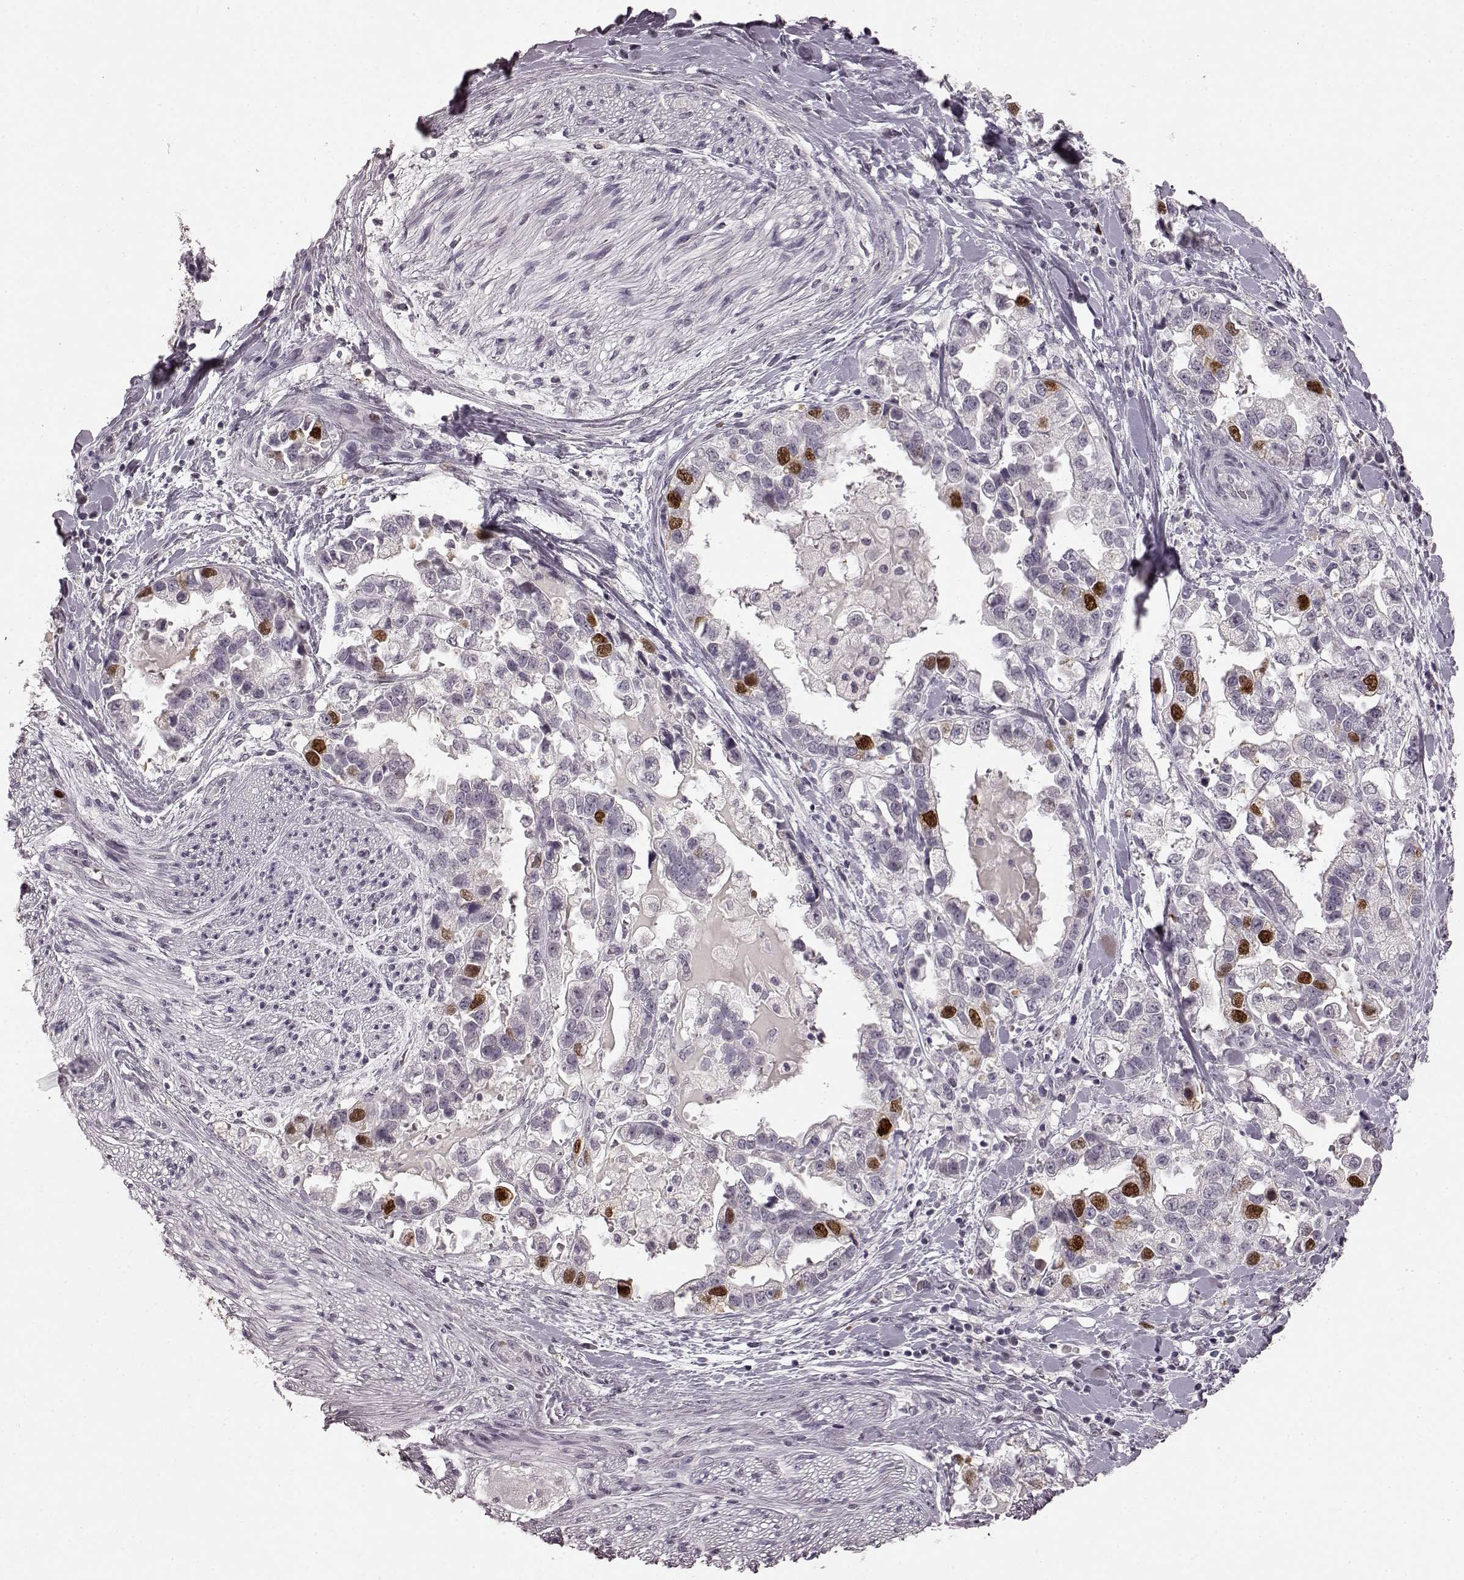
{"staining": {"intensity": "strong", "quantity": "<25%", "location": "nuclear"}, "tissue": "stomach cancer", "cell_type": "Tumor cells", "image_type": "cancer", "snomed": [{"axis": "morphology", "description": "Adenocarcinoma, NOS"}, {"axis": "topography", "description": "Stomach"}], "caption": "Brown immunohistochemical staining in stomach cancer (adenocarcinoma) demonstrates strong nuclear positivity in approximately <25% of tumor cells.", "gene": "CCNA2", "patient": {"sex": "male", "age": 59}}